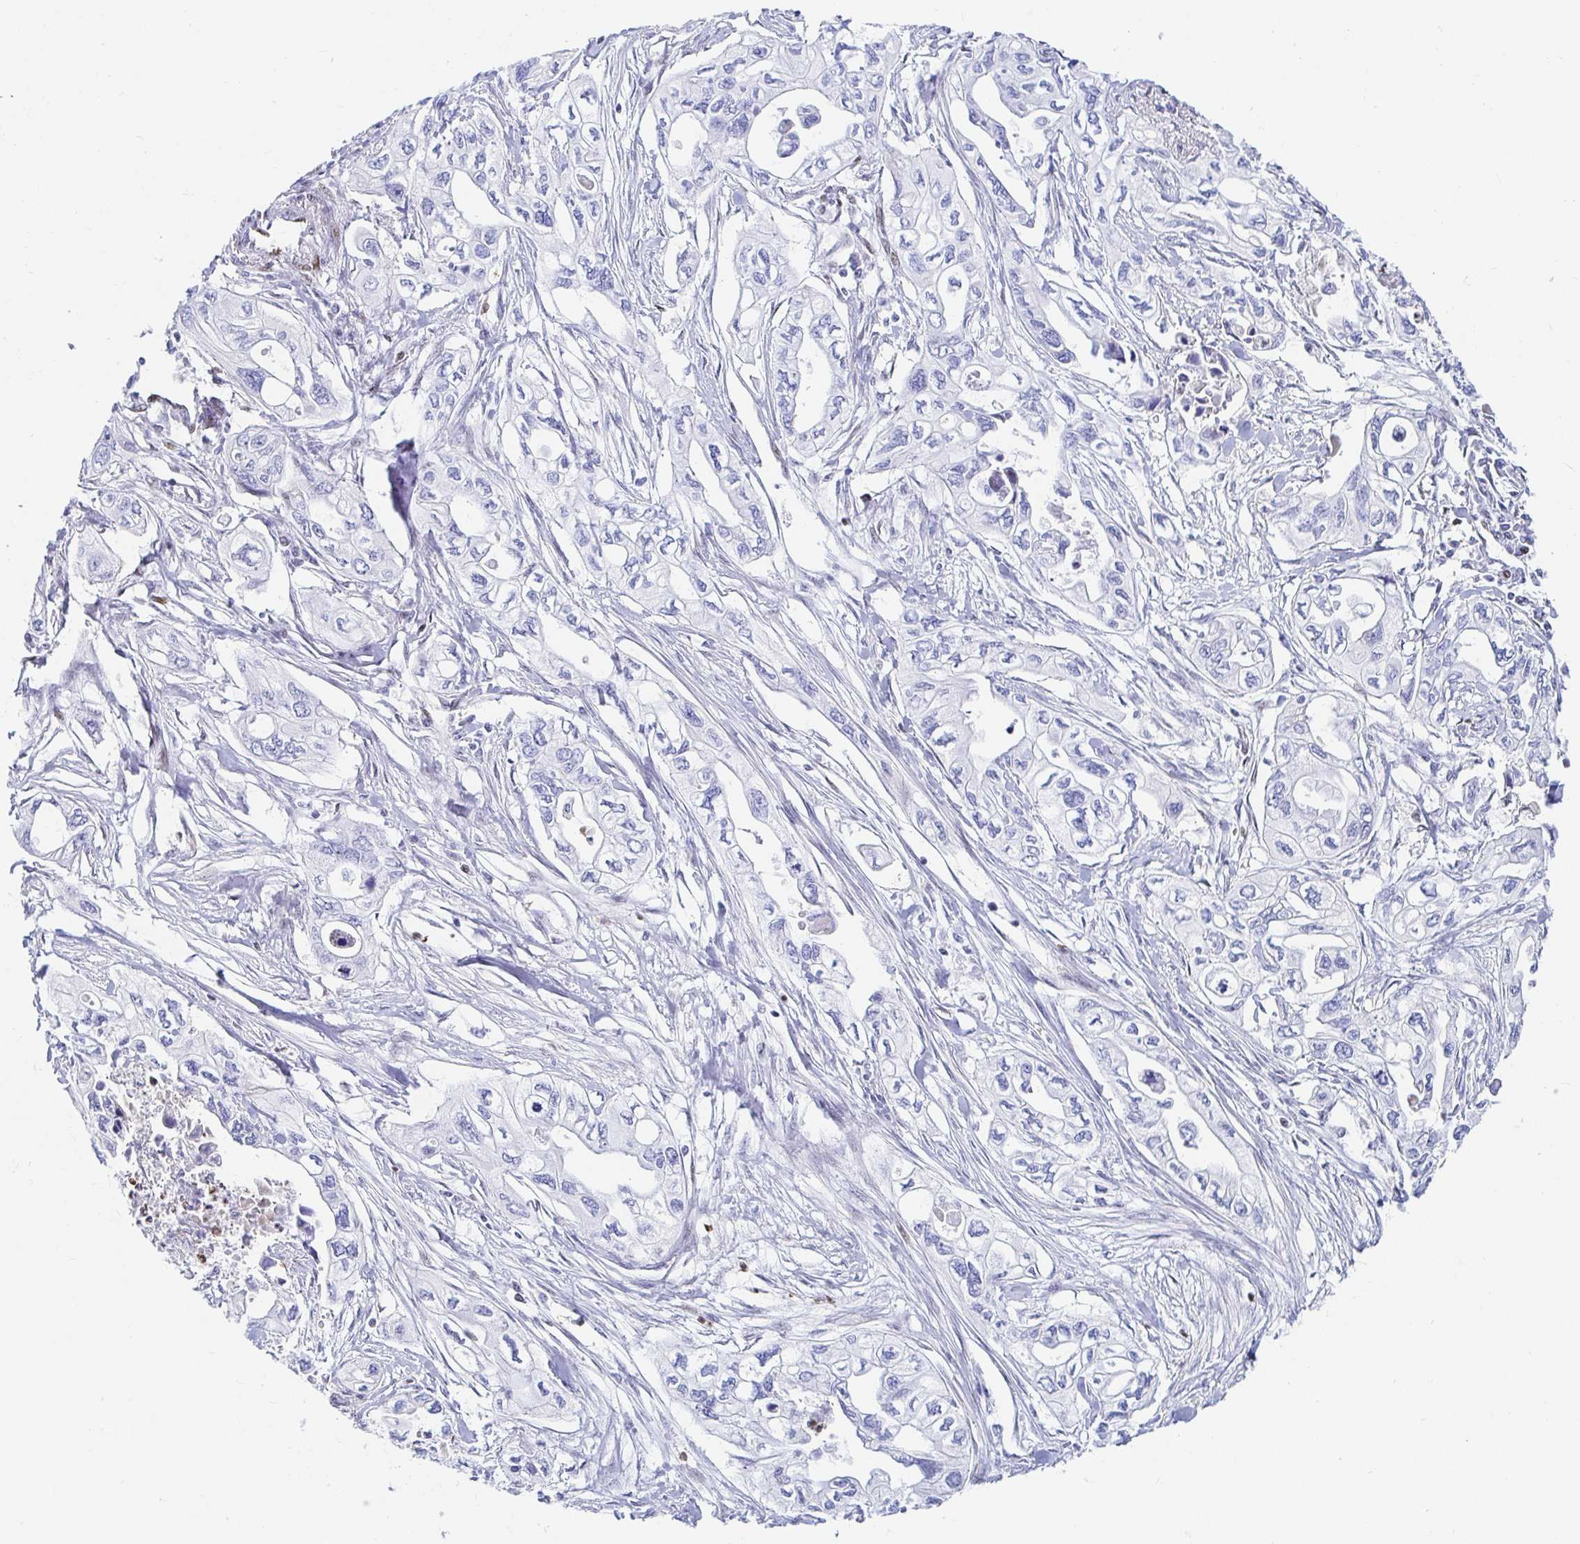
{"staining": {"intensity": "negative", "quantity": "none", "location": "none"}, "tissue": "pancreatic cancer", "cell_type": "Tumor cells", "image_type": "cancer", "snomed": [{"axis": "morphology", "description": "Adenocarcinoma, NOS"}, {"axis": "topography", "description": "Pancreas"}], "caption": "This is a photomicrograph of IHC staining of pancreatic adenocarcinoma, which shows no positivity in tumor cells.", "gene": "HINFP", "patient": {"sex": "male", "age": 68}}